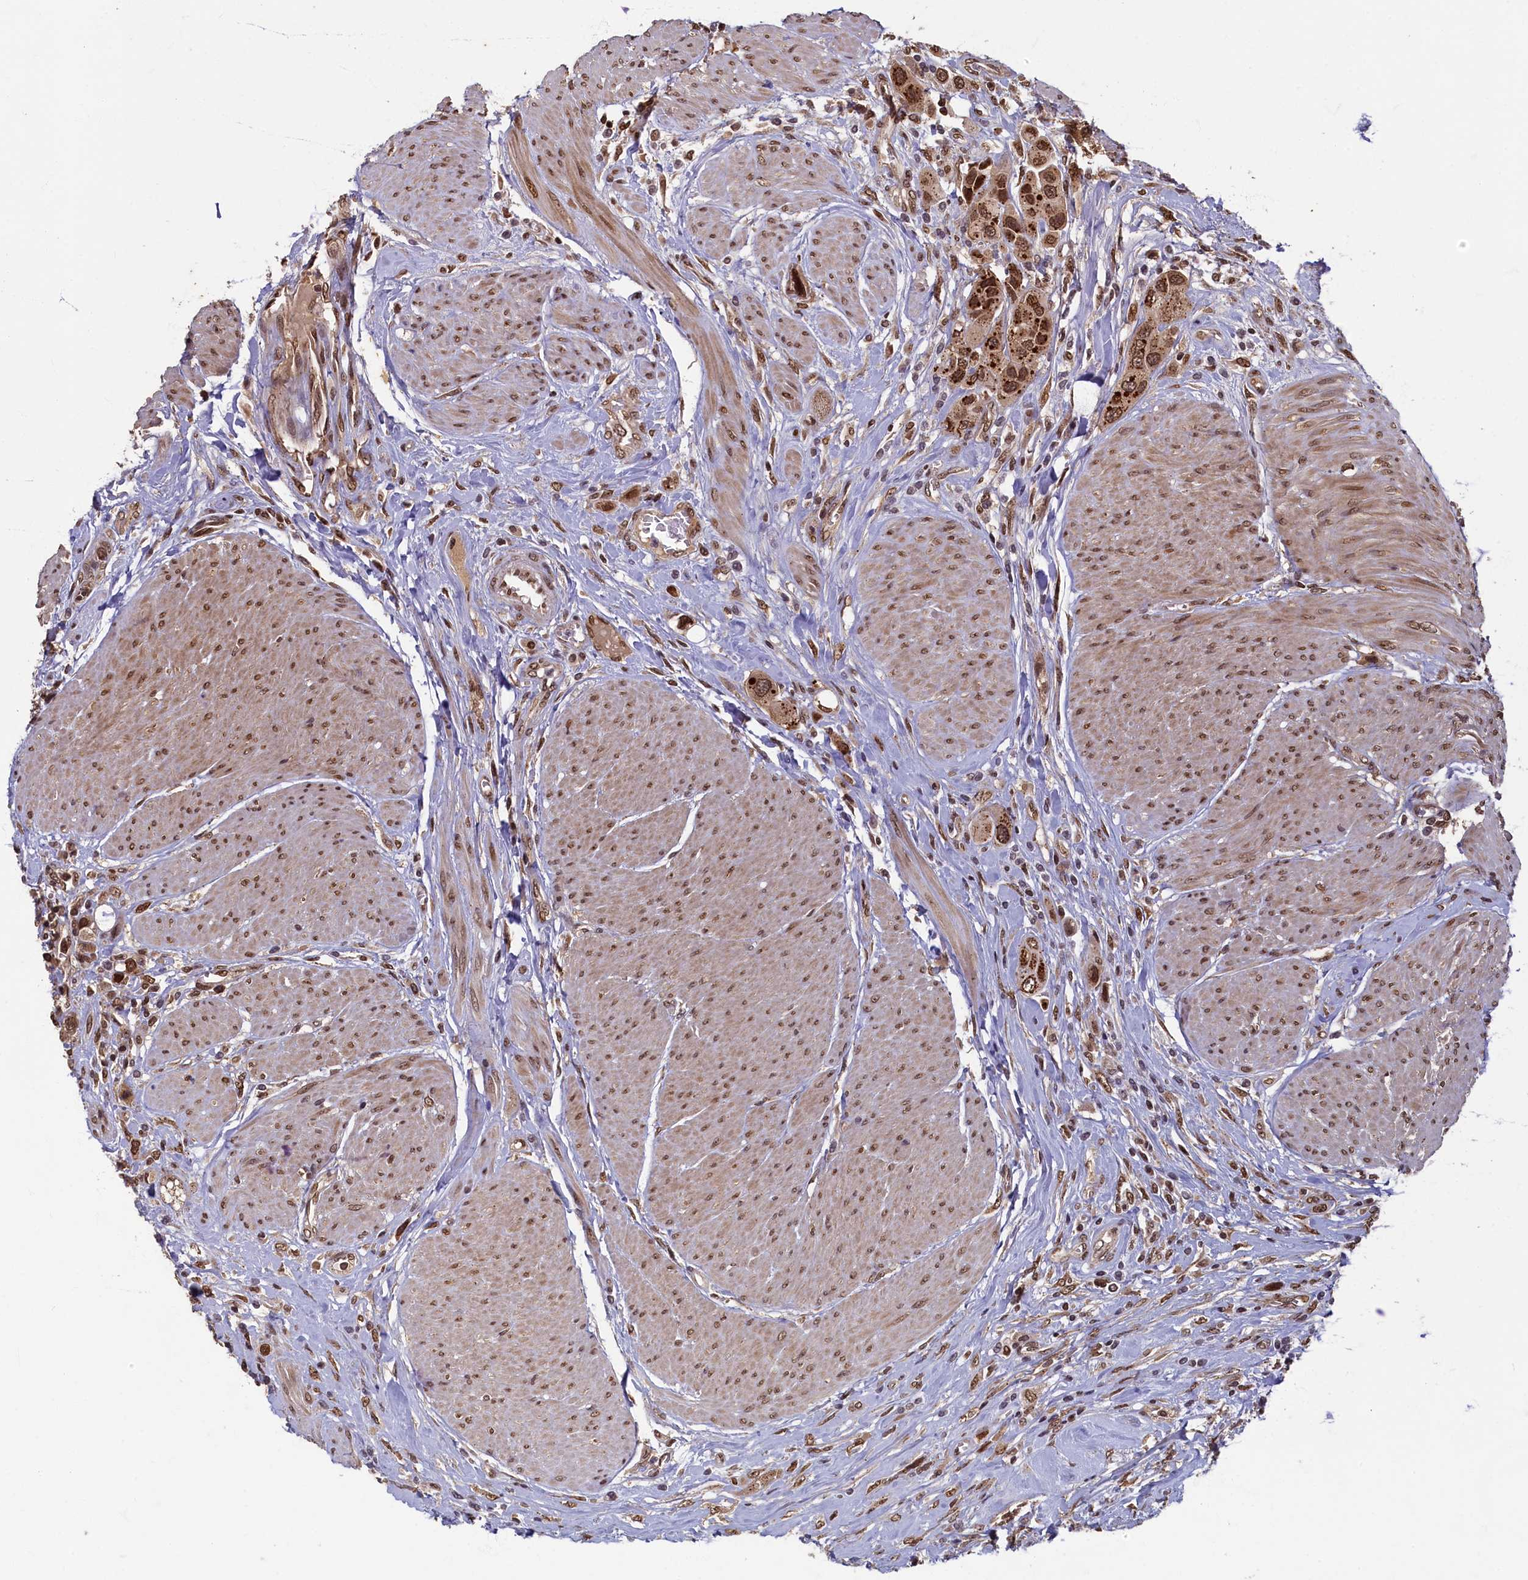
{"staining": {"intensity": "moderate", "quantity": ">75%", "location": "cytoplasmic/membranous,nuclear"}, "tissue": "urothelial cancer", "cell_type": "Tumor cells", "image_type": "cancer", "snomed": [{"axis": "morphology", "description": "Urothelial carcinoma, High grade"}, {"axis": "topography", "description": "Urinary bladder"}], "caption": "The histopathology image displays staining of high-grade urothelial carcinoma, revealing moderate cytoplasmic/membranous and nuclear protein staining (brown color) within tumor cells.", "gene": "CKAP2L", "patient": {"sex": "male", "age": 50}}